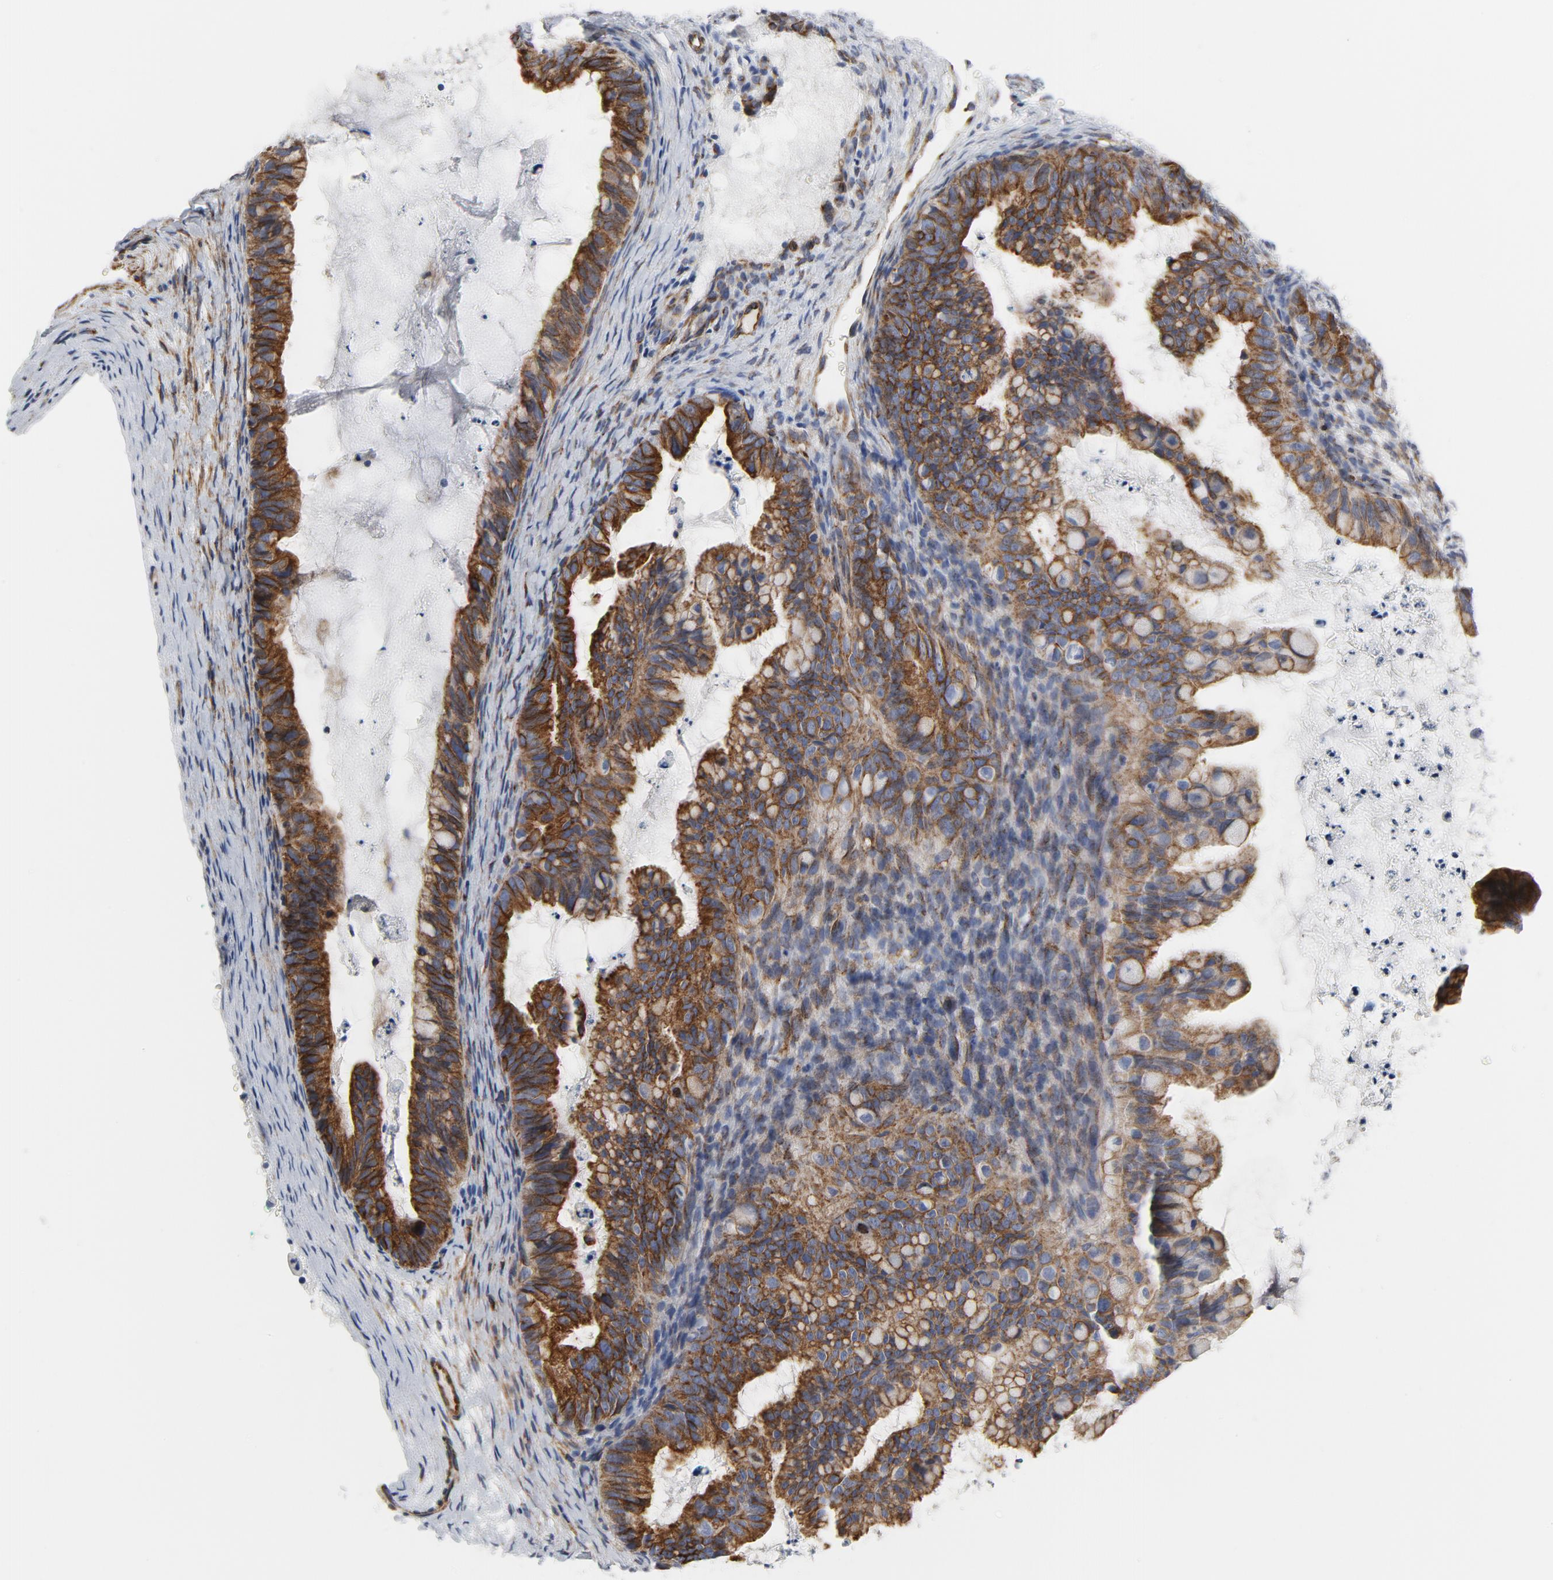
{"staining": {"intensity": "strong", "quantity": "25%-75%", "location": "cytoplasmic/membranous"}, "tissue": "ovarian cancer", "cell_type": "Tumor cells", "image_type": "cancer", "snomed": [{"axis": "morphology", "description": "Cystadenocarcinoma, mucinous, NOS"}, {"axis": "topography", "description": "Ovary"}], "caption": "Protein staining of ovarian mucinous cystadenocarcinoma tissue shows strong cytoplasmic/membranous staining in approximately 25%-75% of tumor cells.", "gene": "TUBB1", "patient": {"sex": "female", "age": 36}}